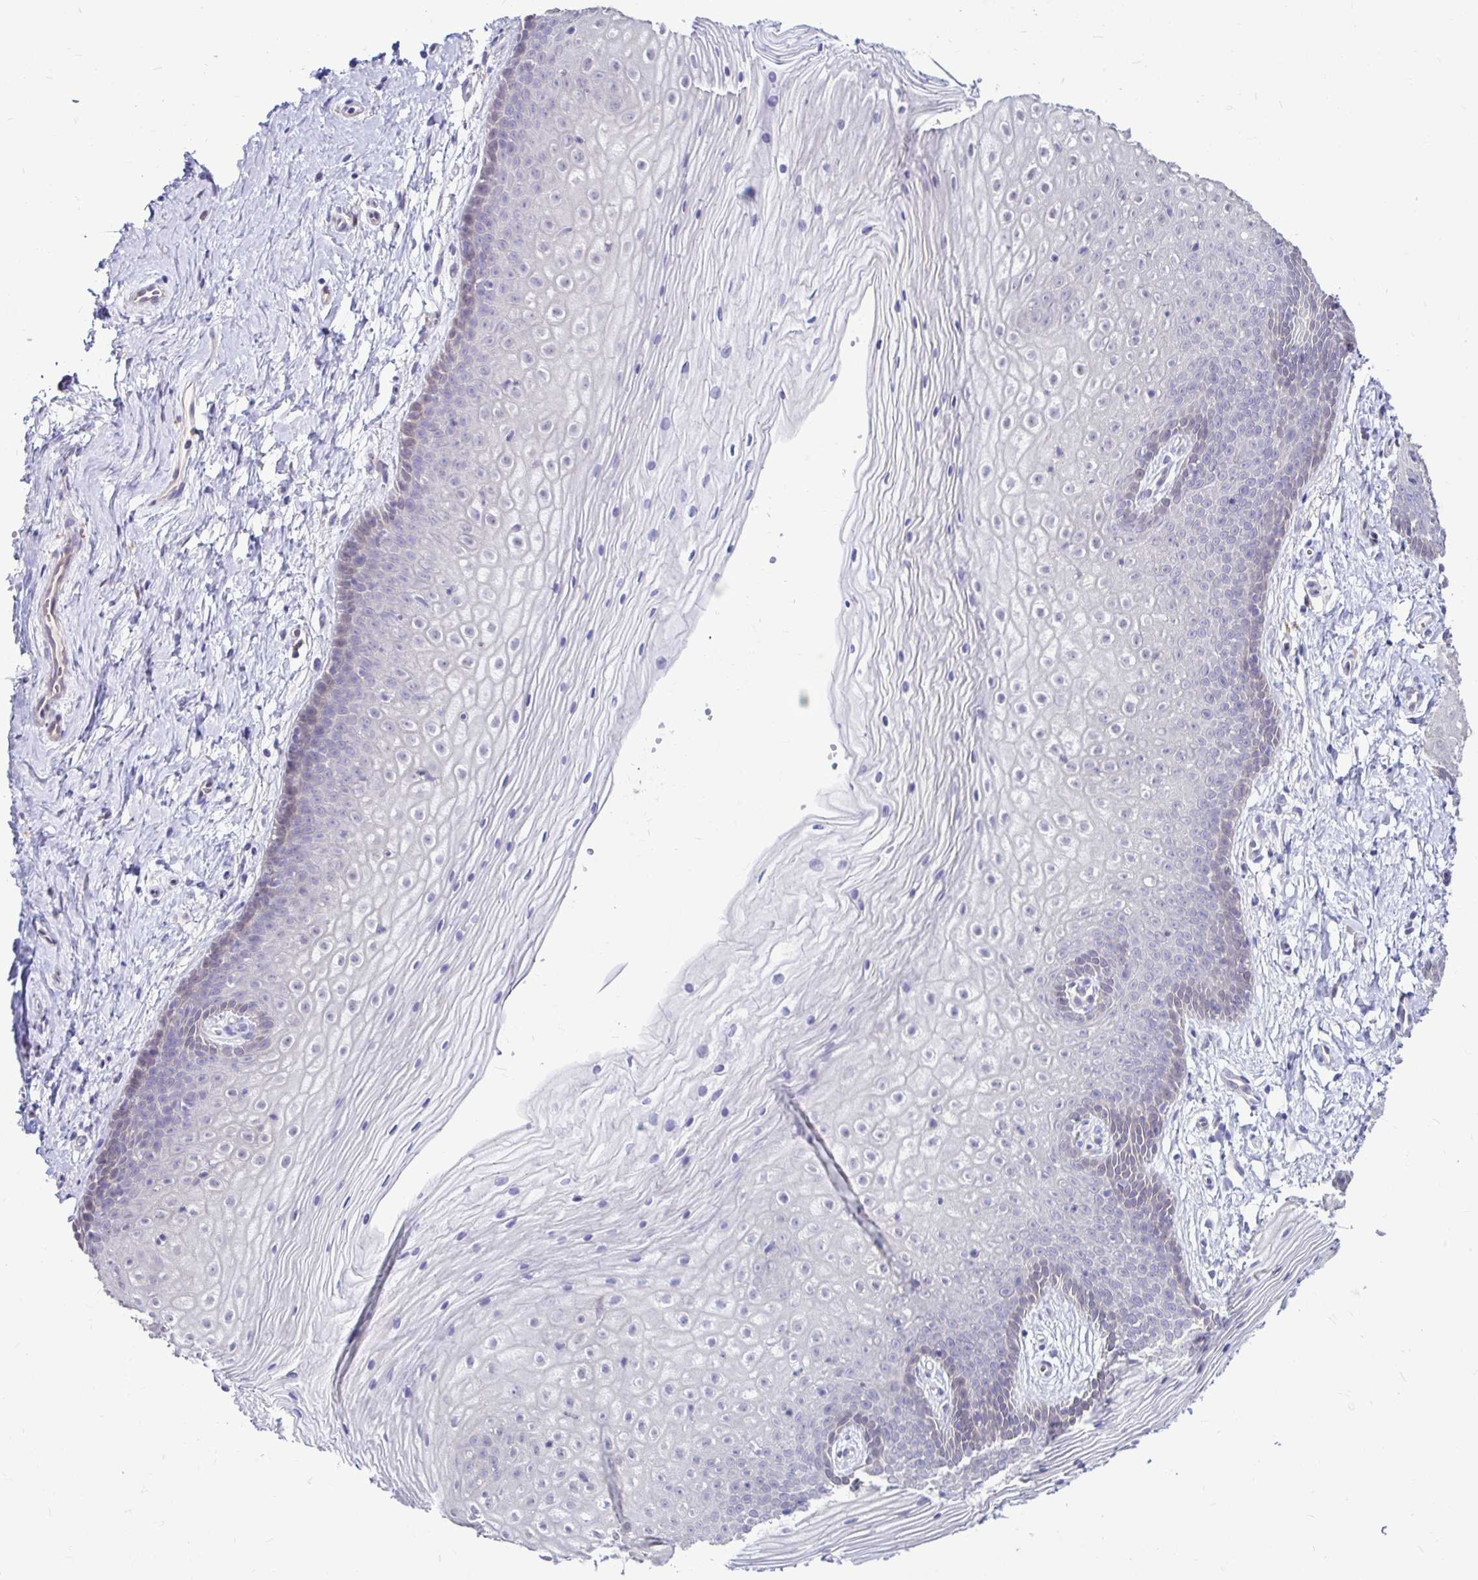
{"staining": {"intensity": "negative", "quantity": "none", "location": "none"}, "tissue": "vagina", "cell_type": "Squamous epithelial cells", "image_type": "normal", "snomed": [{"axis": "morphology", "description": "Normal tissue, NOS"}, {"axis": "topography", "description": "Vagina"}], "caption": "Micrograph shows no protein positivity in squamous epithelial cells of unremarkable vagina.", "gene": "IDH1", "patient": {"sex": "female", "age": 38}}